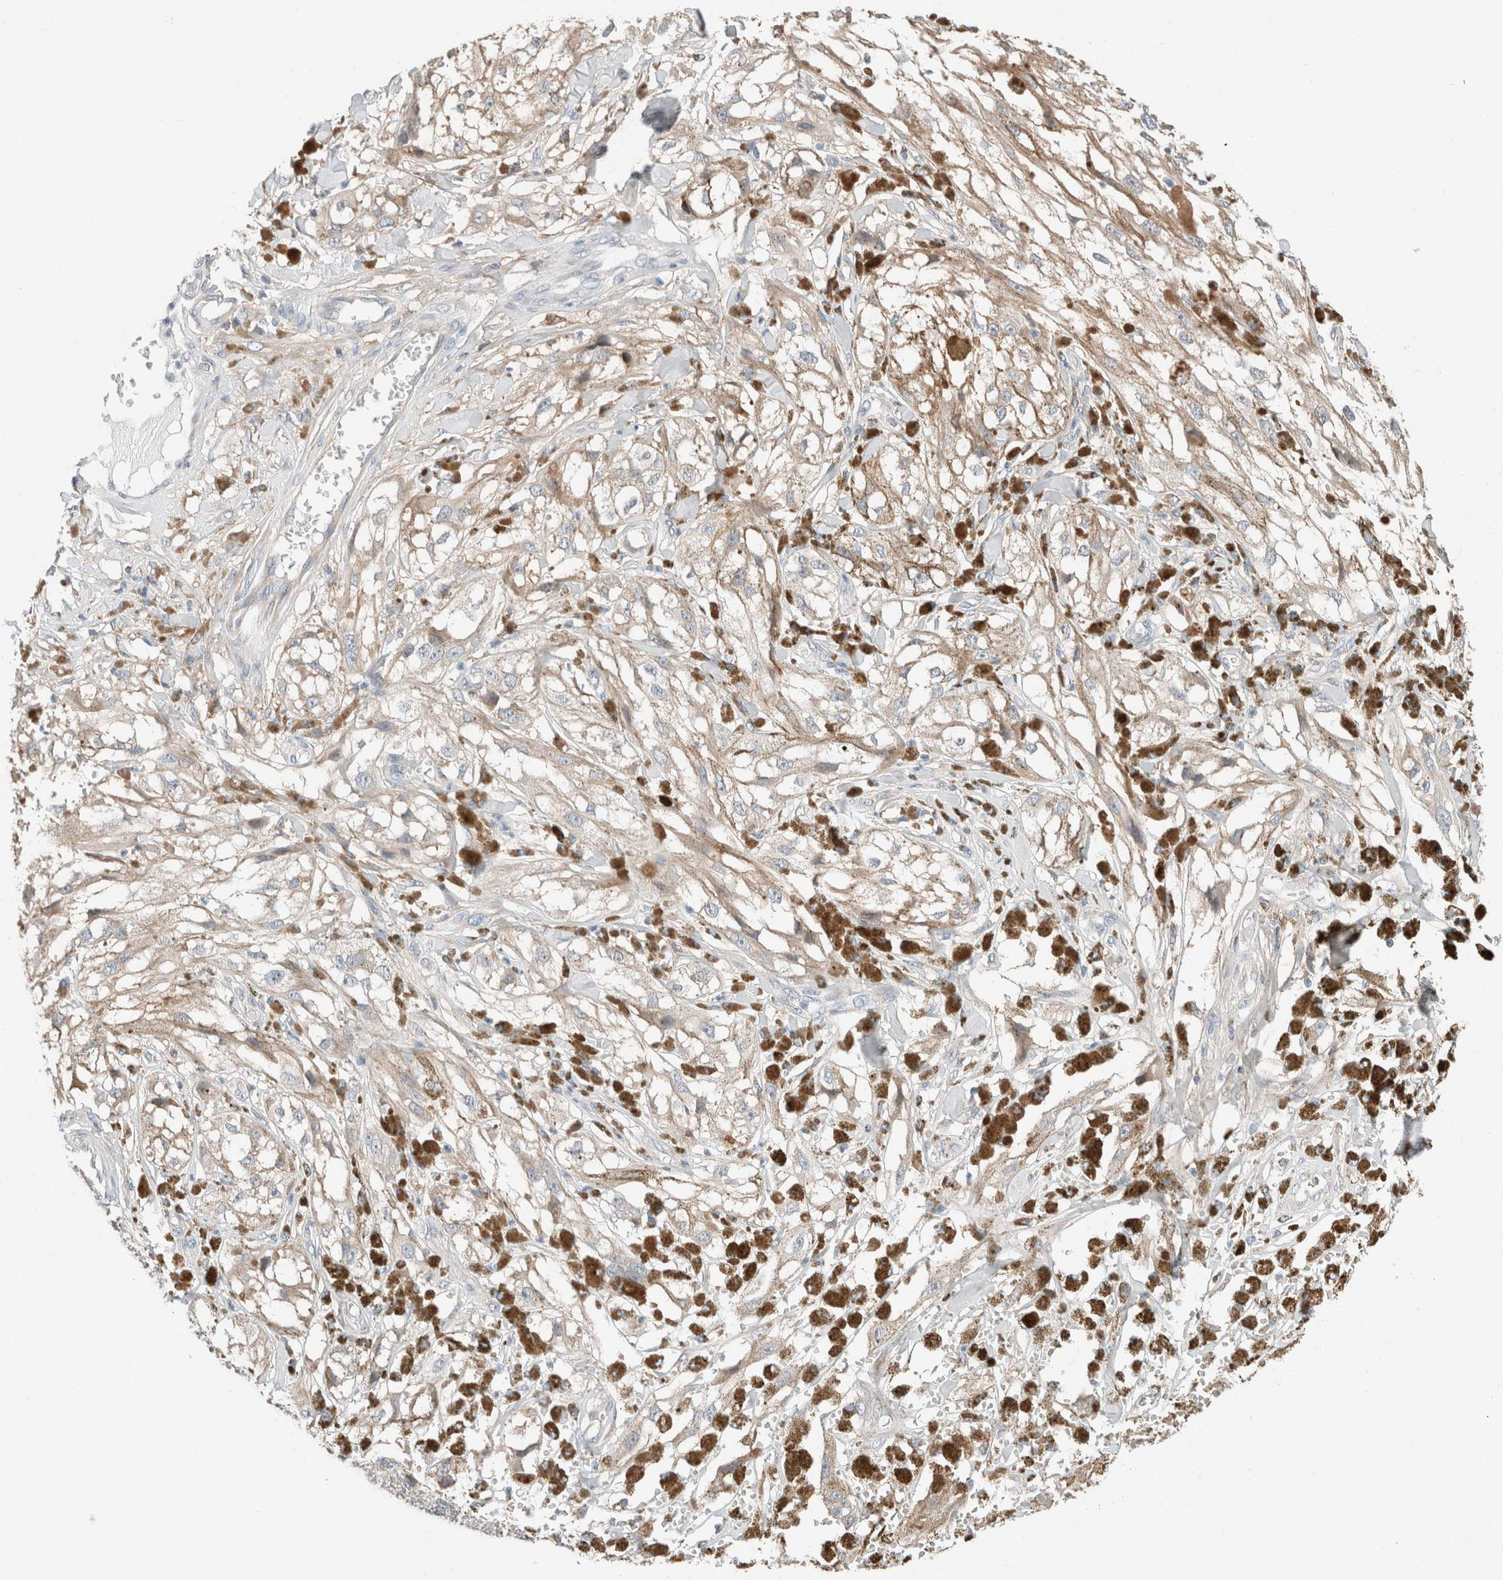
{"staining": {"intensity": "negative", "quantity": "none", "location": "none"}, "tissue": "melanoma", "cell_type": "Tumor cells", "image_type": "cancer", "snomed": [{"axis": "morphology", "description": "Malignant melanoma, NOS"}, {"axis": "topography", "description": "Skin"}], "caption": "Protein analysis of melanoma demonstrates no significant staining in tumor cells.", "gene": "PCM1", "patient": {"sex": "male", "age": 88}}